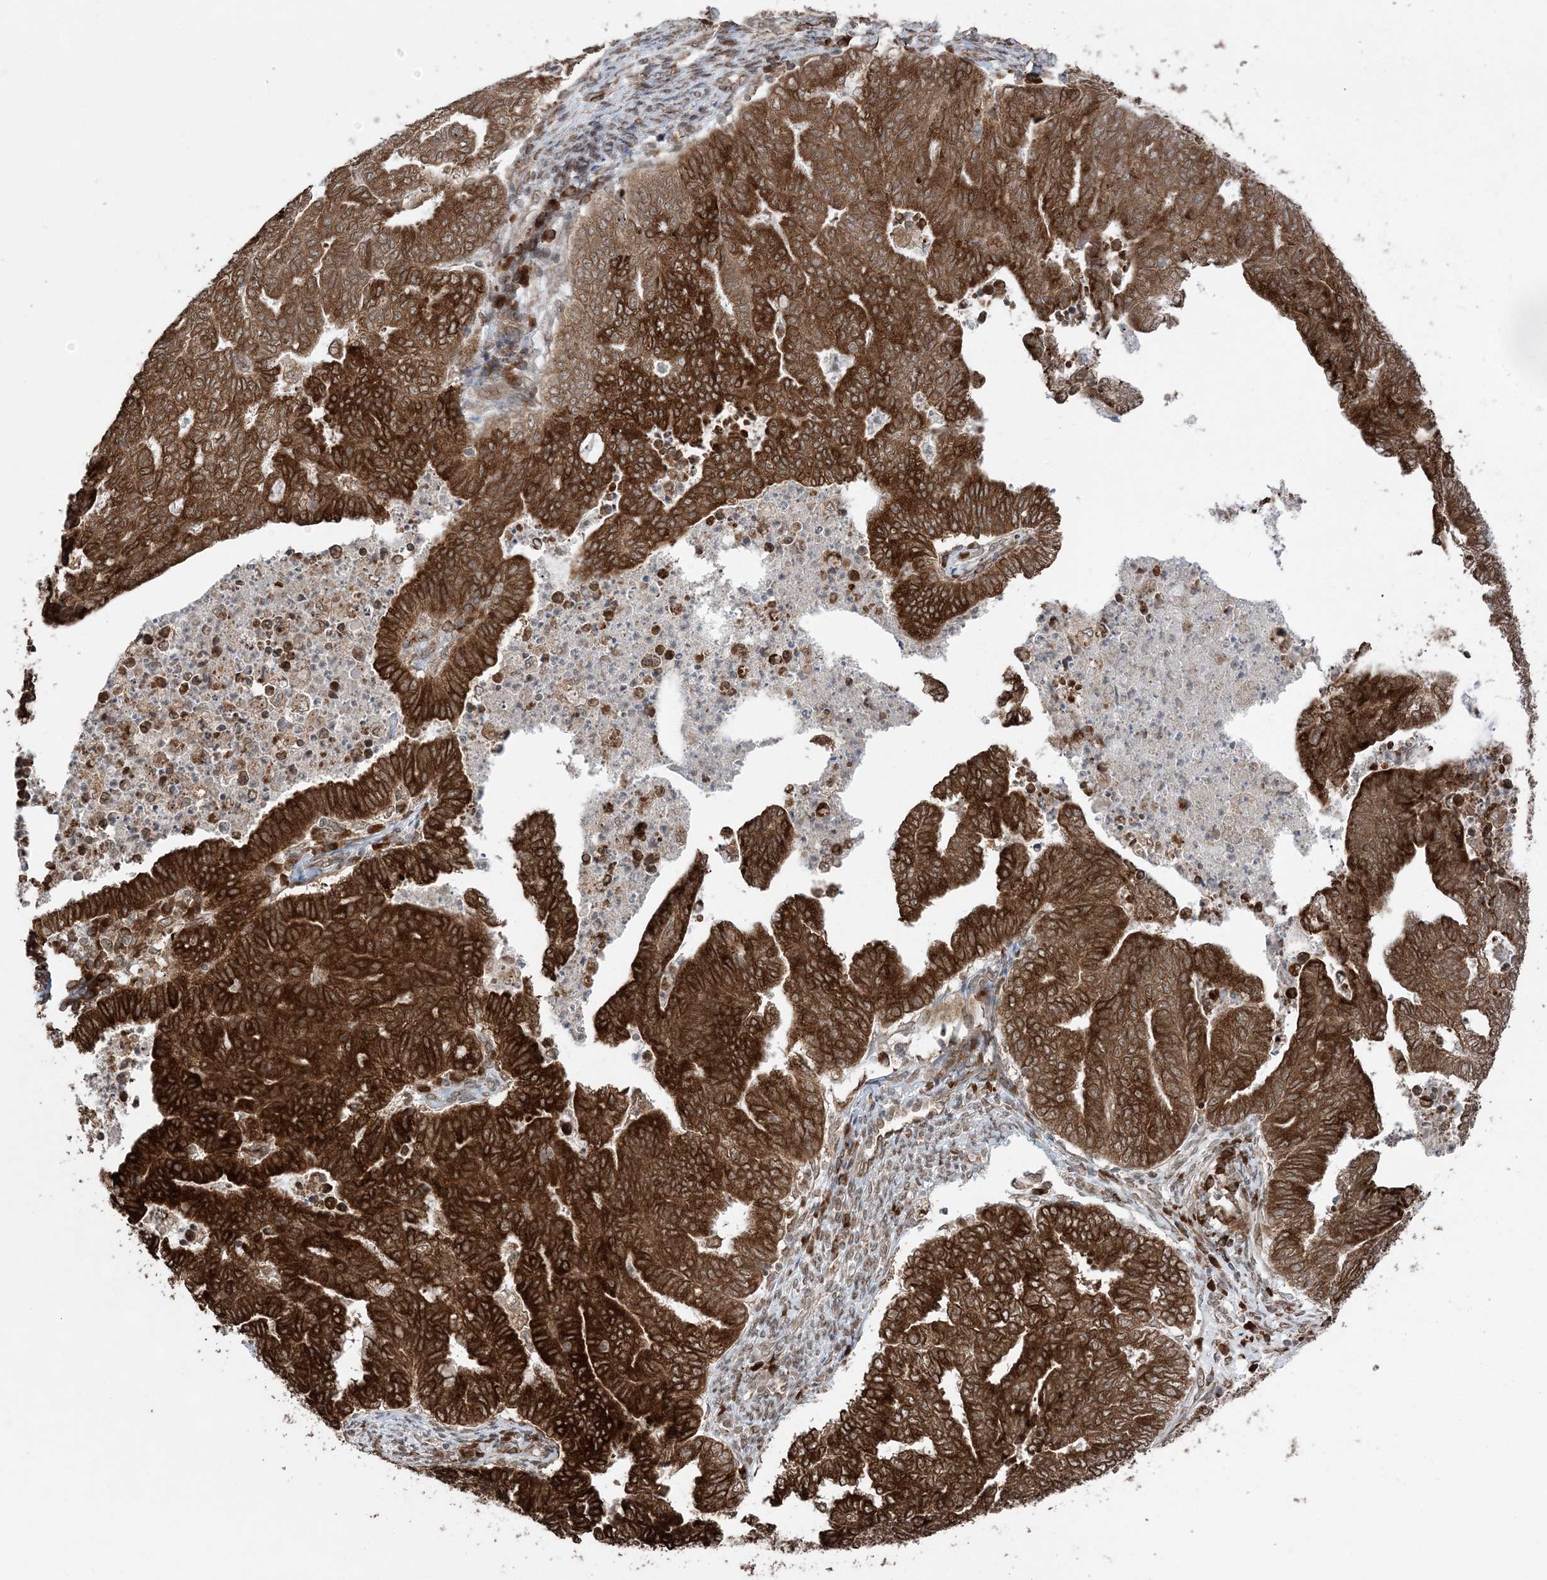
{"staining": {"intensity": "strong", "quantity": ">75%", "location": "cytoplasmic/membranous"}, "tissue": "endometrial cancer", "cell_type": "Tumor cells", "image_type": "cancer", "snomed": [{"axis": "morphology", "description": "Adenocarcinoma, NOS"}, {"axis": "topography", "description": "Endometrium"}], "caption": "Immunohistochemical staining of endometrial cancer reveals strong cytoplasmic/membranous protein positivity in about >75% of tumor cells.", "gene": "TMED10", "patient": {"sex": "female", "age": 79}}